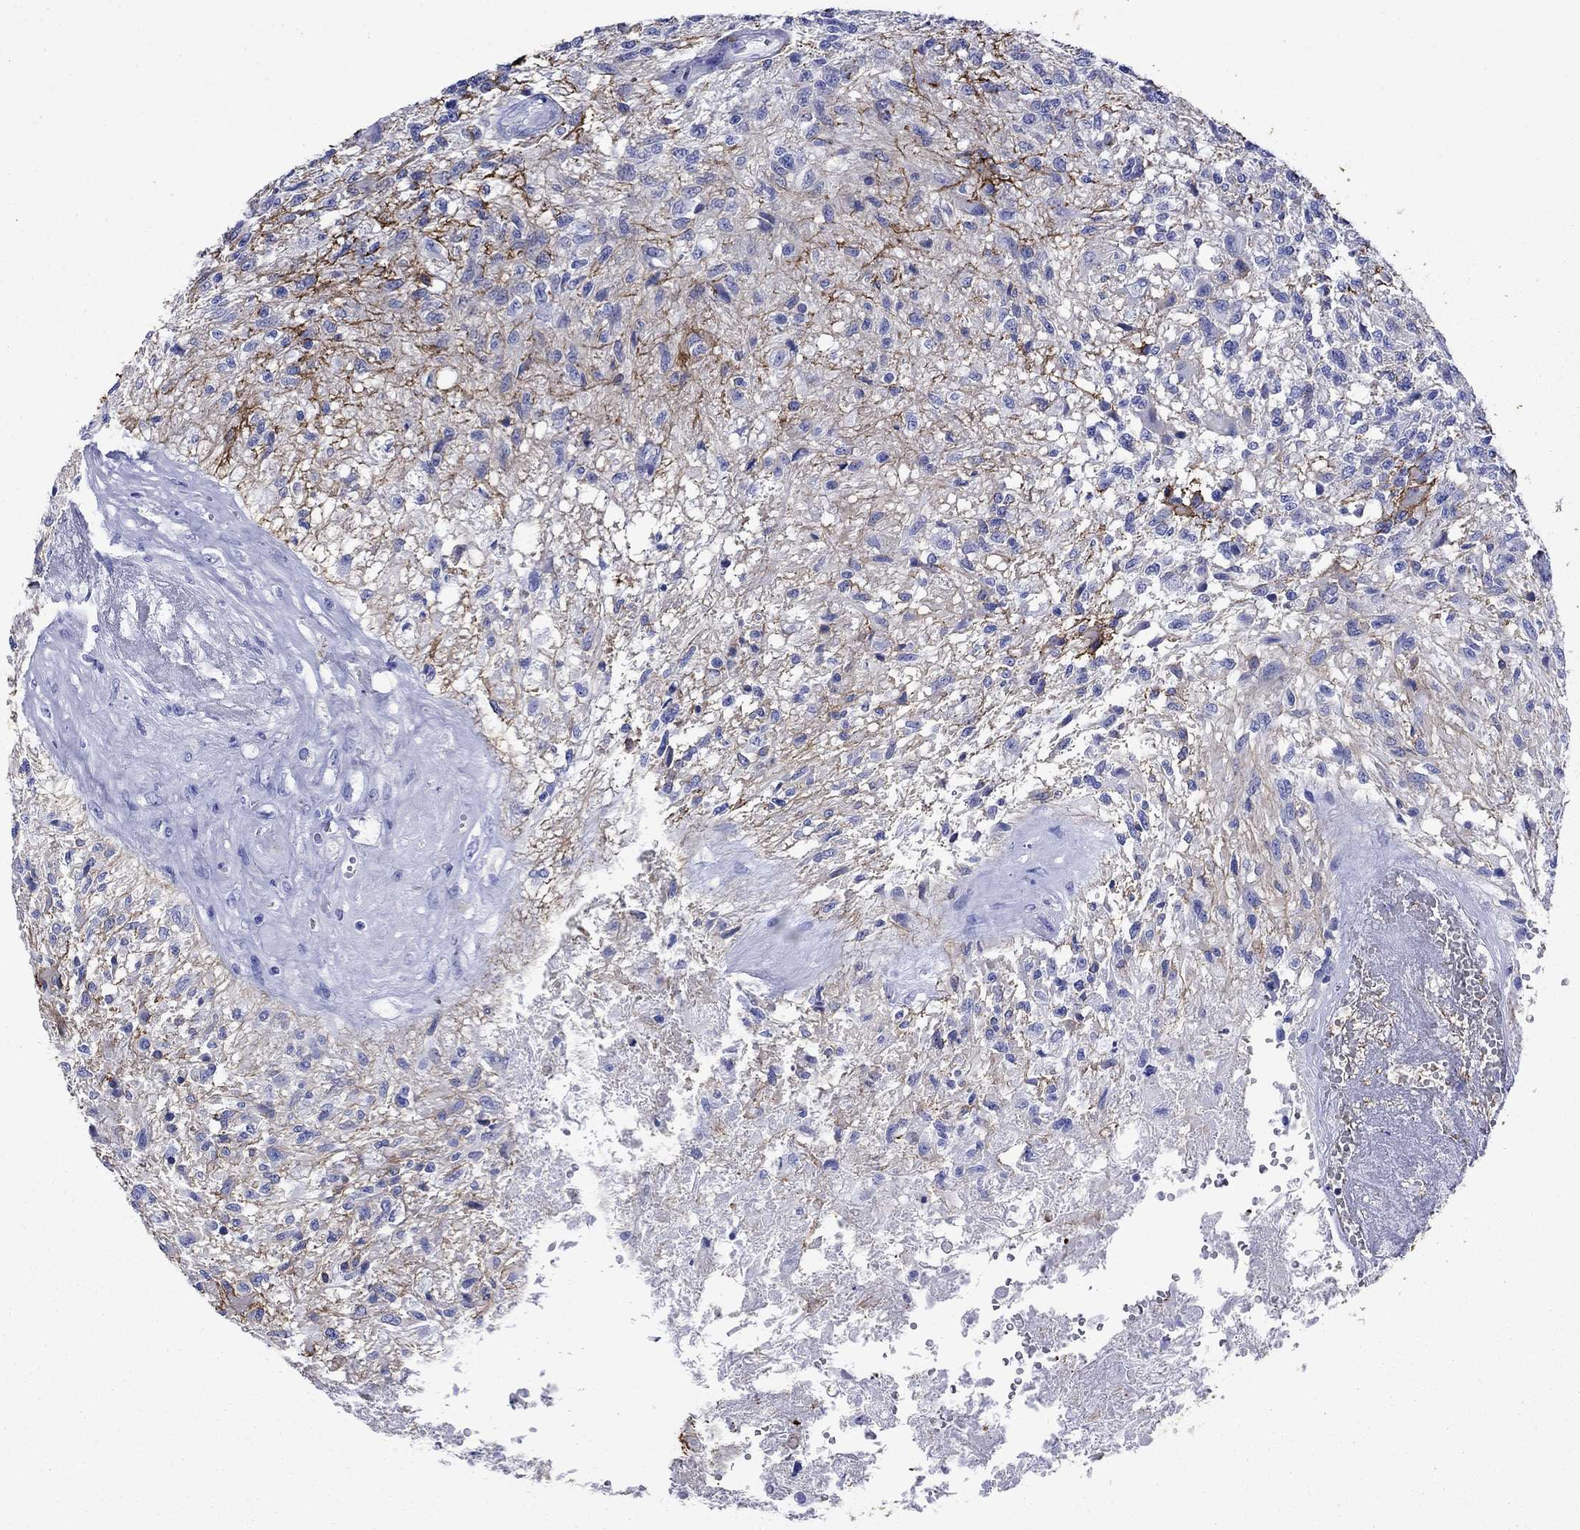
{"staining": {"intensity": "negative", "quantity": "none", "location": "none"}, "tissue": "glioma", "cell_type": "Tumor cells", "image_type": "cancer", "snomed": [{"axis": "morphology", "description": "Glioma, malignant, High grade"}, {"axis": "topography", "description": "Brain"}], "caption": "A high-resolution photomicrograph shows IHC staining of glioma, which demonstrates no significant staining in tumor cells.", "gene": "SLC1A2", "patient": {"sex": "male", "age": 56}}